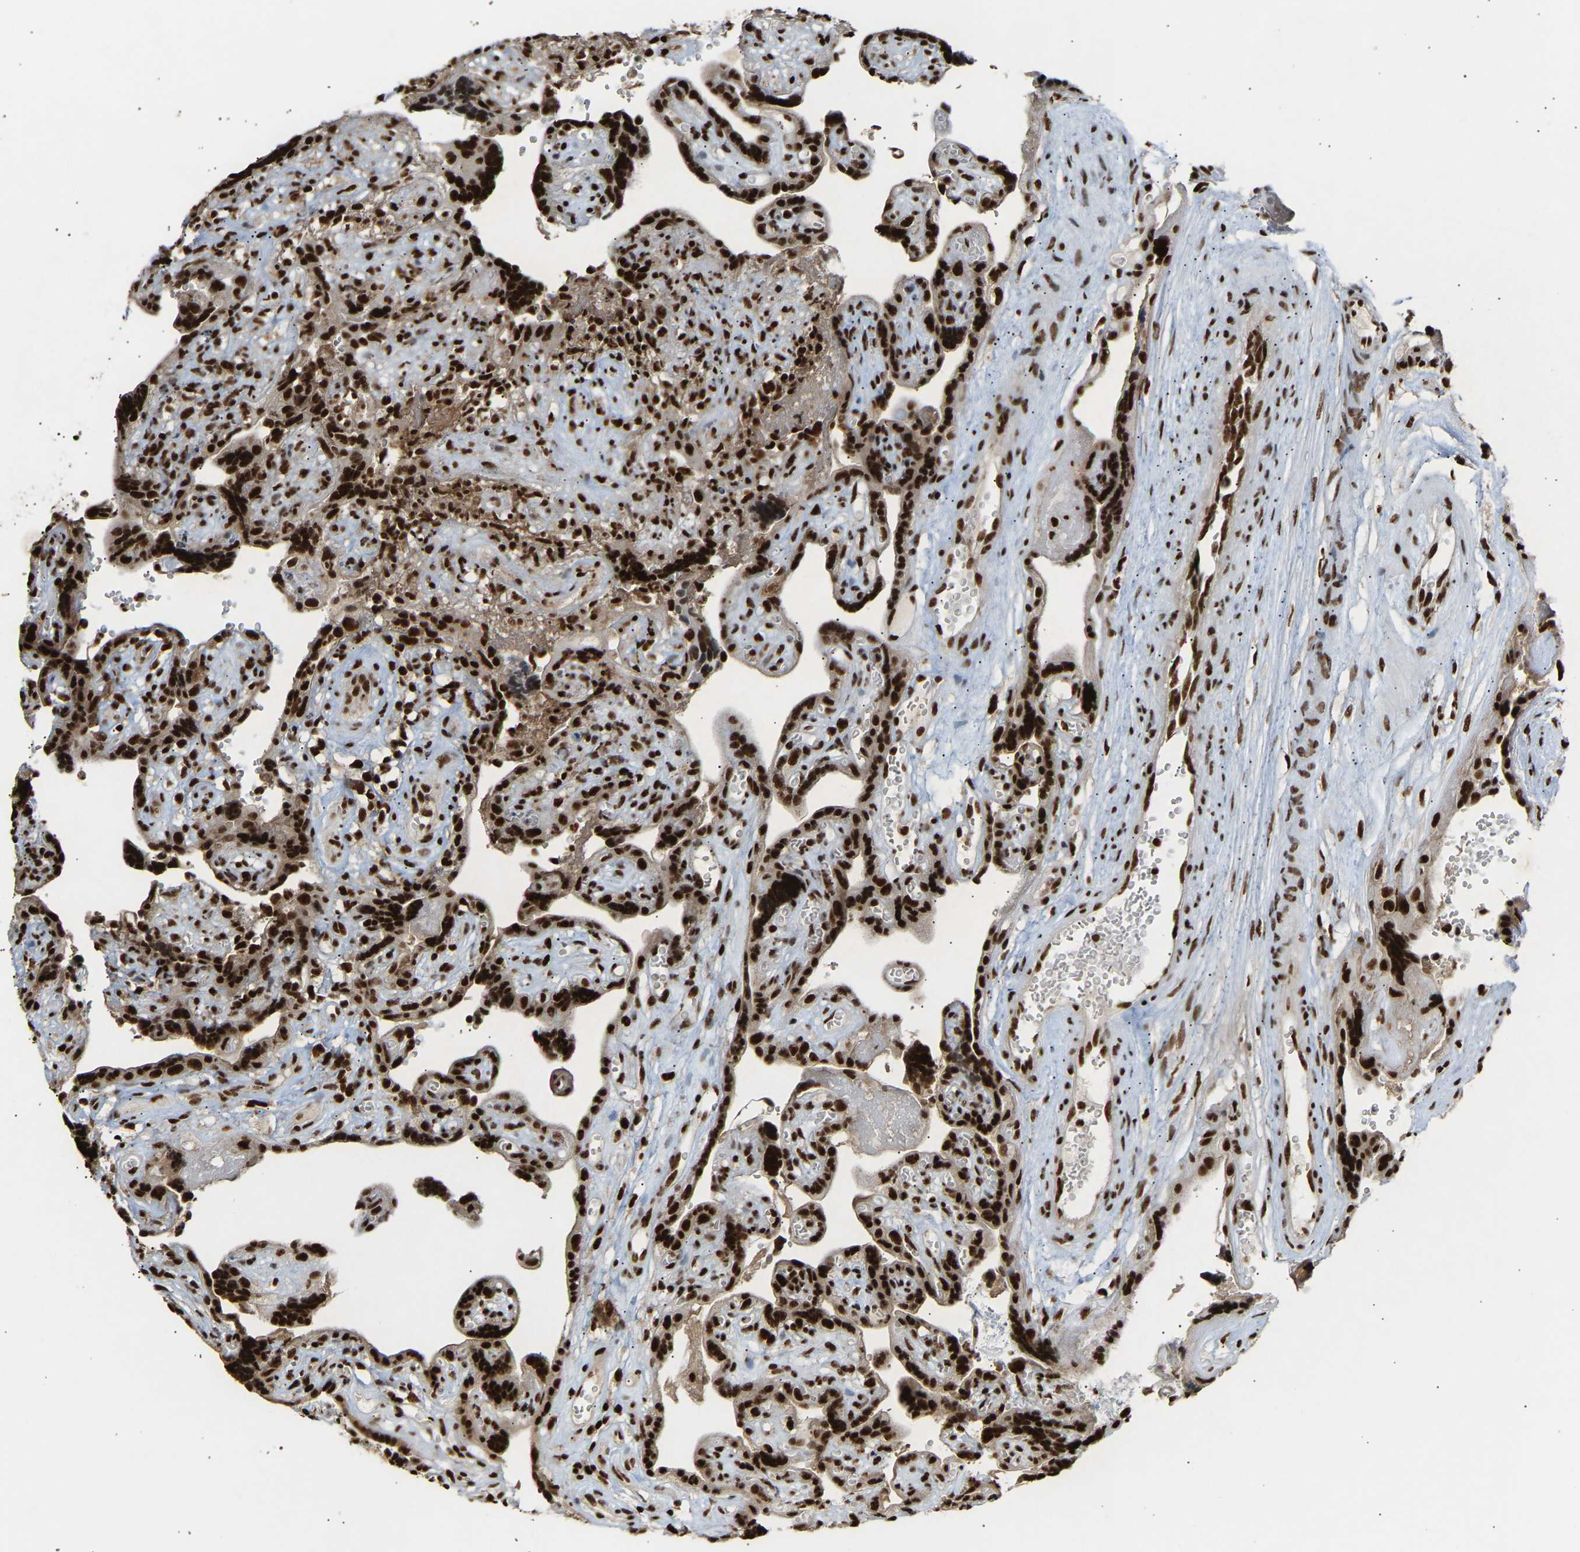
{"staining": {"intensity": "strong", "quantity": ">75%", "location": "nuclear"}, "tissue": "placenta", "cell_type": "Decidual cells", "image_type": "normal", "snomed": [{"axis": "morphology", "description": "Normal tissue, NOS"}, {"axis": "topography", "description": "Placenta"}], "caption": "Immunohistochemistry (IHC) photomicrograph of normal placenta: placenta stained using IHC shows high levels of strong protein expression localized specifically in the nuclear of decidual cells, appearing as a nuclear brown color.", "gene": "ALYREF", "patient": {"sex": "female", "age": 30}}